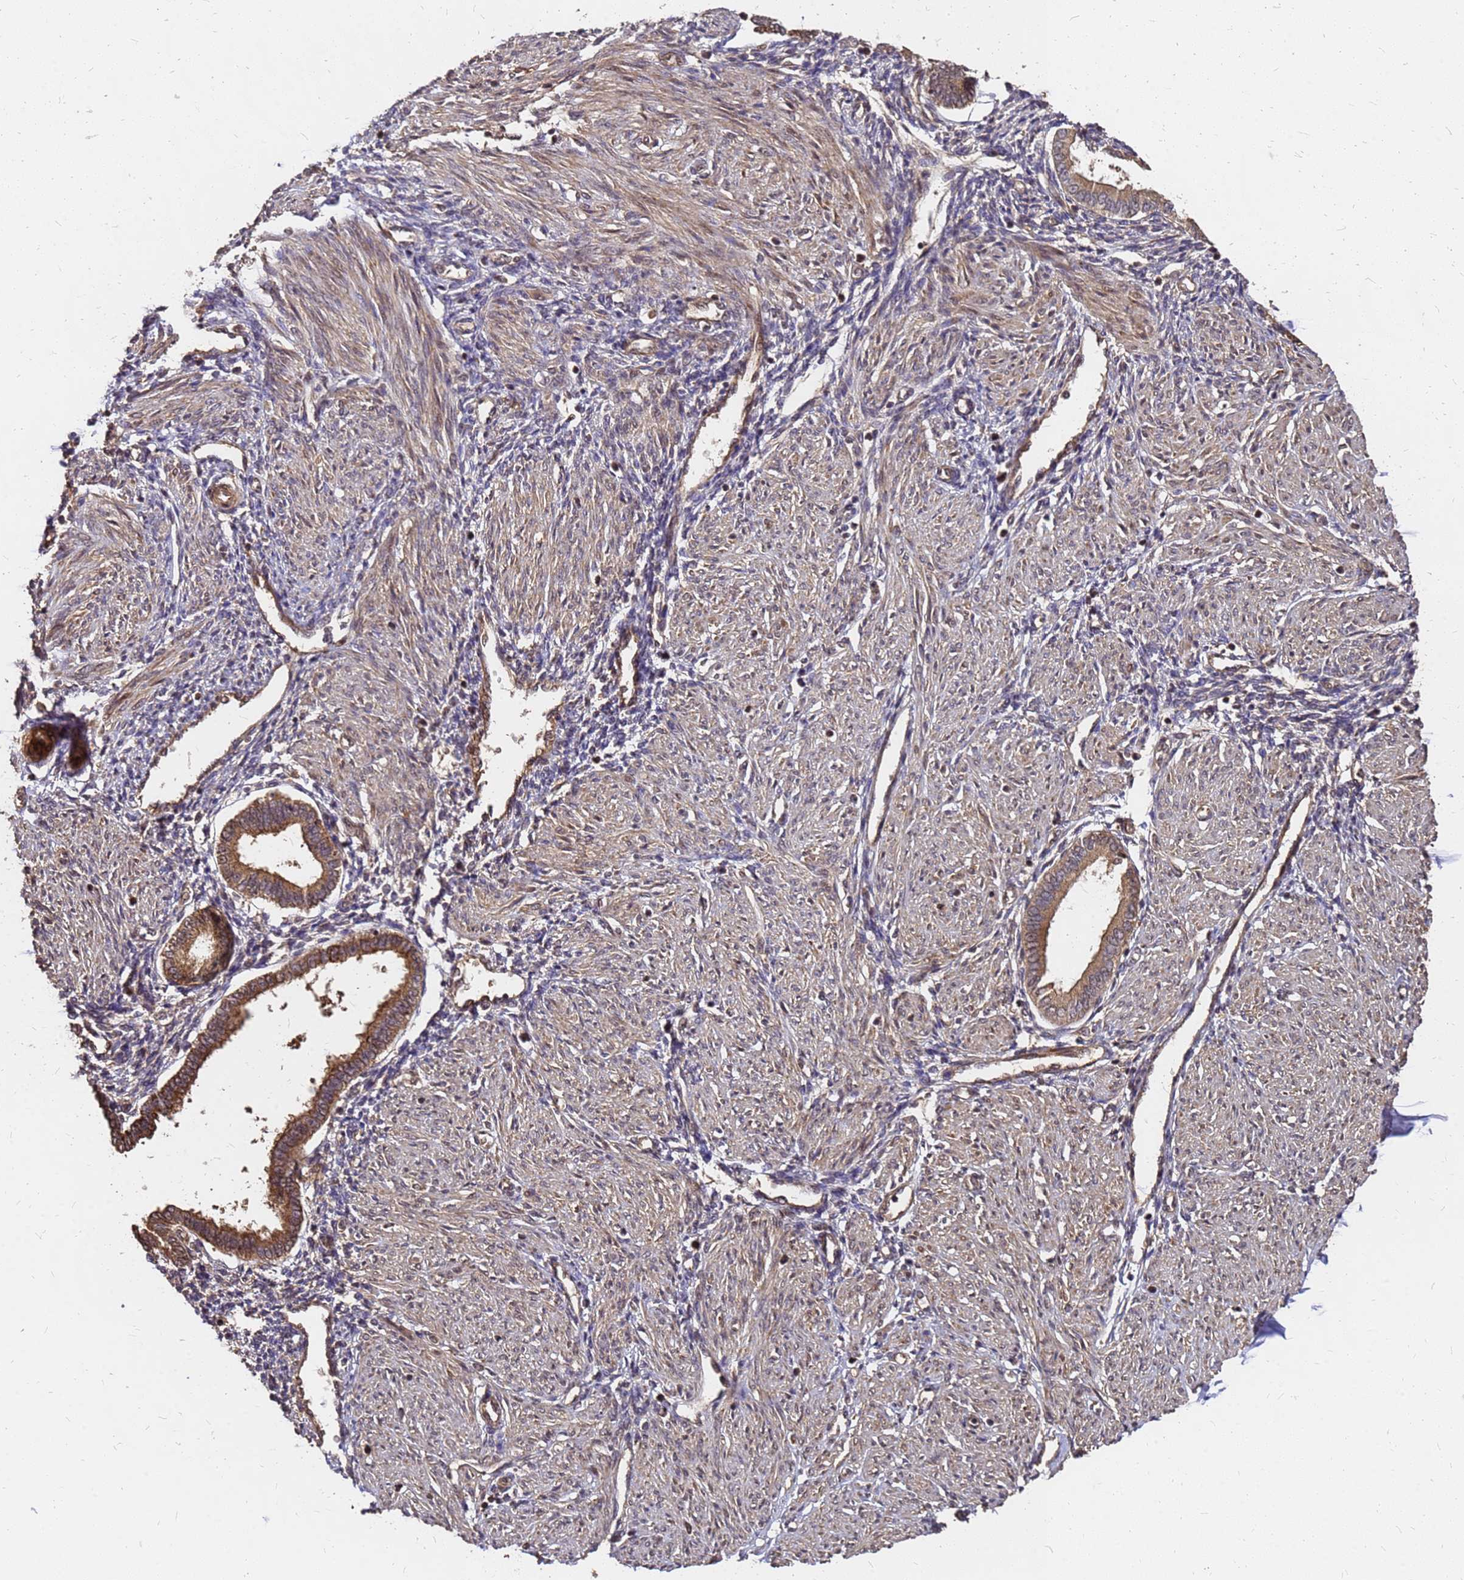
{"staining": {"intensity": "negative", "quantity": "none", "location": "none"}, "tissue": "endometrium", "cell_type": "Cells in endometrial stroma", "image_type": "normal", "snomed": [{"axis": "morphology", "description": "Normal tissue, NOS"}, {"axis": "topography", "description": "Endometrium"}], "caption": "Cells in endometrial stroma show no significant protein expression in unremarkable endometrium. (DAB (3,3'-diaminobenzidine) immunohistochemistry (IHC) with hematoxylin counter stain).", "gene": "GPATCH8", "patient": {"sex": "female", "age": 53}}